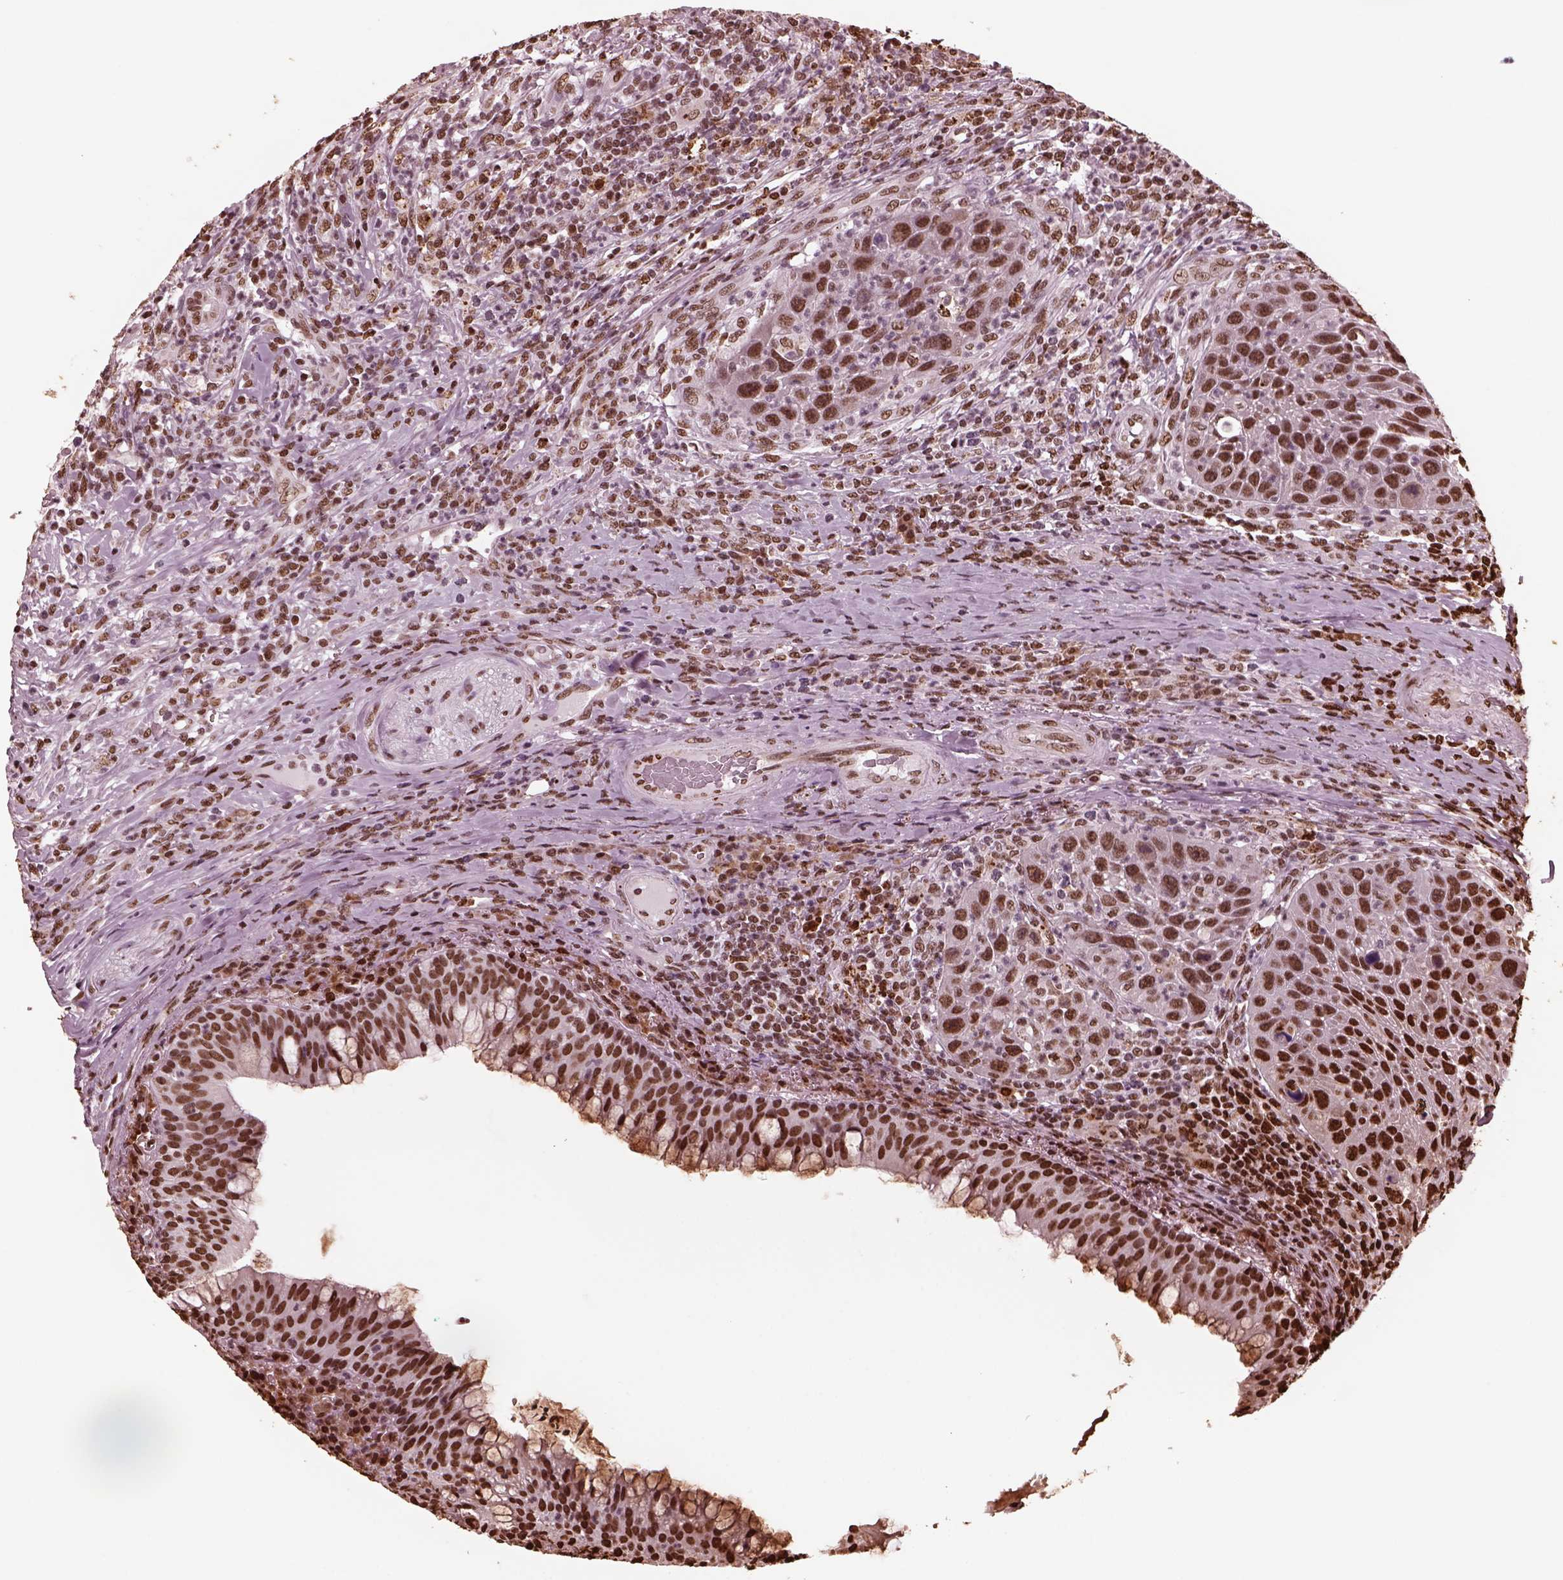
{"staining": {"intensity": "strong", "quantity": ">75%", "location": "nuclear"}, "tissue": "head and neck cancer", "cell_type": "Tumor cells", "image_type": "cancer", "snomed": [{"axis": "morphology", "description": "Squamous cell carcinoma, NOS"}, {"axis": "topography", "description": "Head-Neck"}], "caption": "Head and neck cancer (squamous cell carcinoma) tissue reveals strong nuclear staining in about >75% of tumor cells, visualized by immunohistochemistry.", "gene": "NSD1", "patient": {"sex": "male", "age": 69}}